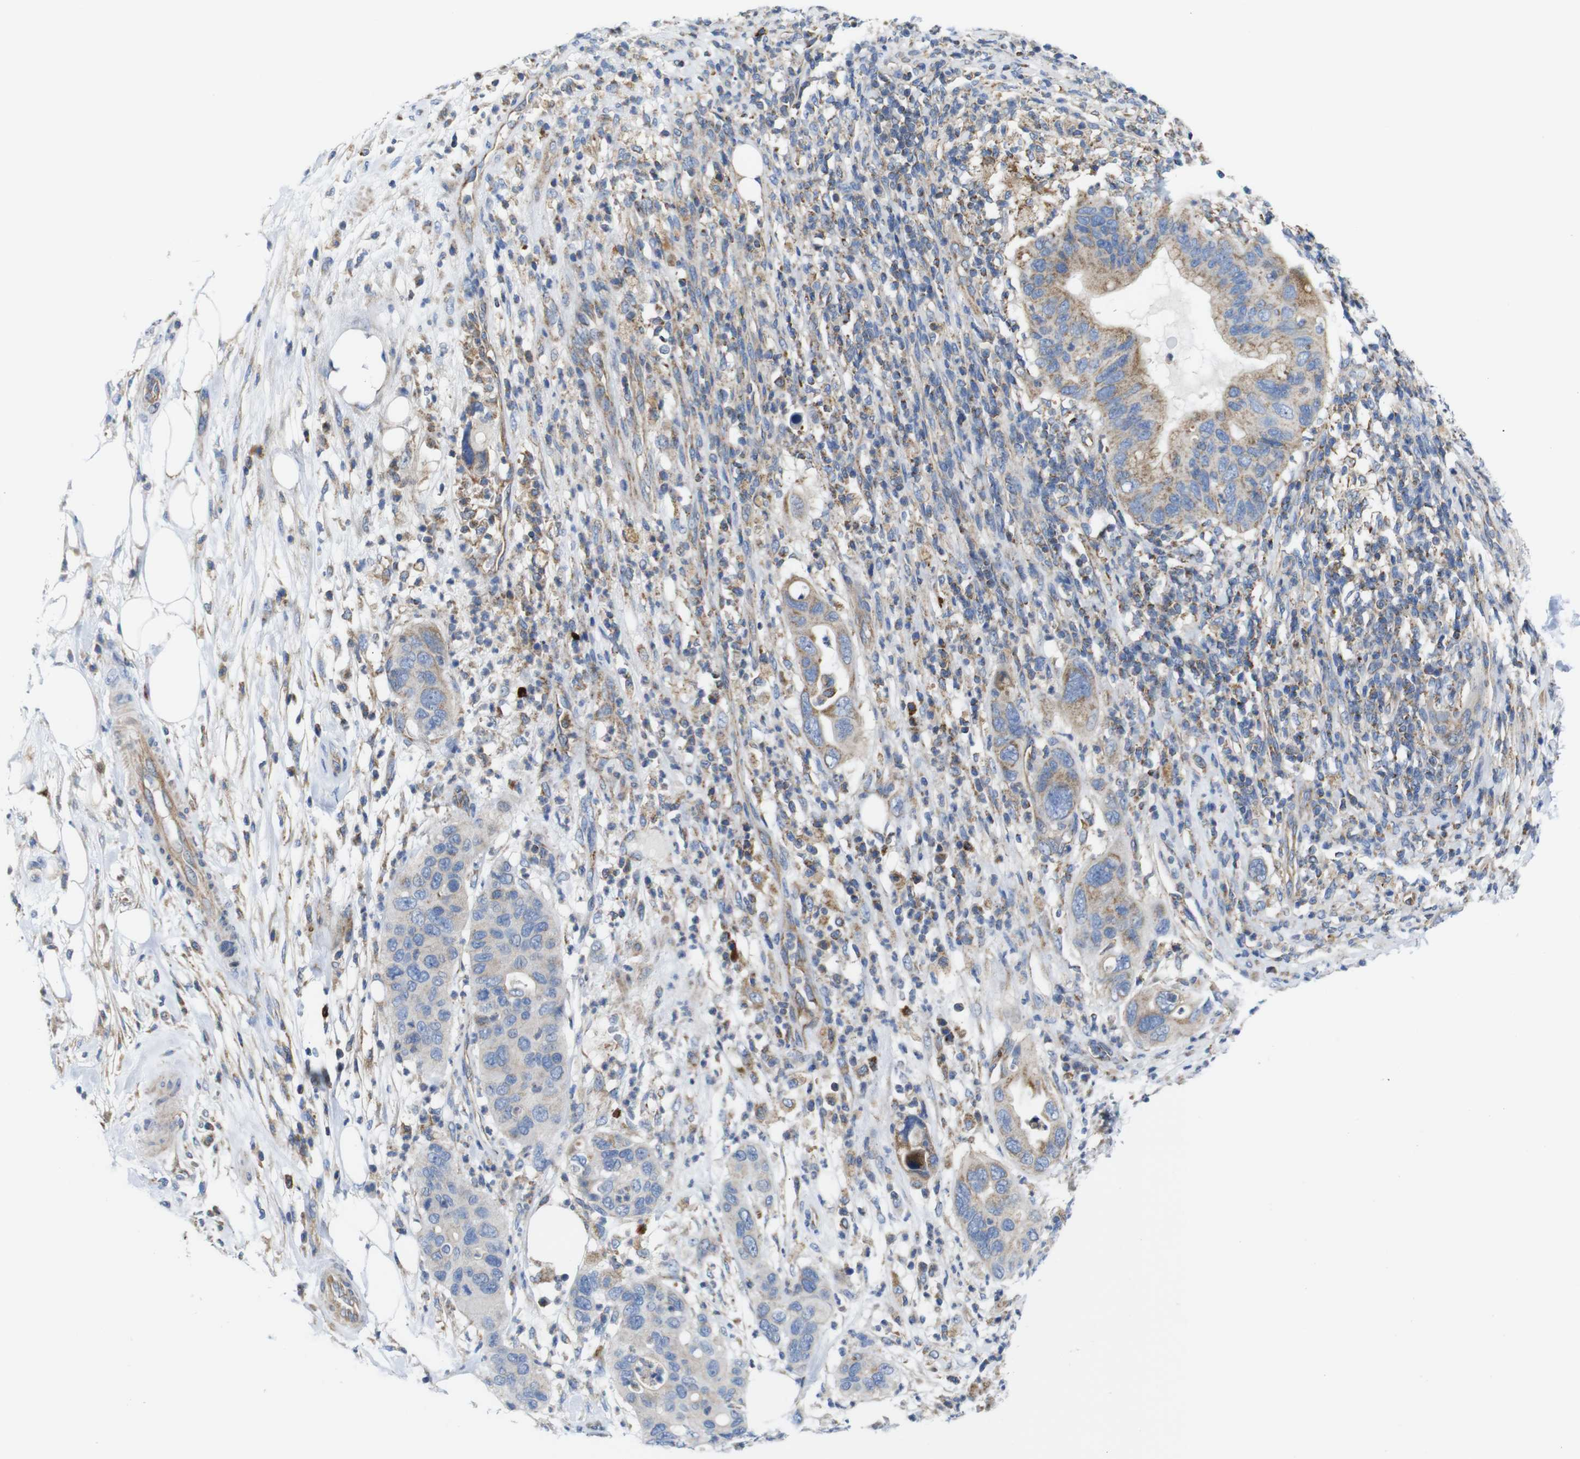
{"staining": {"intensity": "moderate", "quantity": ">75%", "location": "cytoplasmic/membranous"}, "tissue": "pancreatic cancer", "cell_type": "Tumor cells", "image_type": "cancer", "snomed": [{"axis": "morphology", "description": "Adenocarcinoma, NOS"}, {"axis": "topography", "description": "Pancreas"}], "caption": "Immunohistochemistry of human adenocarcinoma (pancreatic) displays medium levels of moderate cytoplasmic/membranous expression in approximately >75% of tumor cells.", "gene": "PDCD1LG2", "patient": {"sex": "female", "age": 71}}